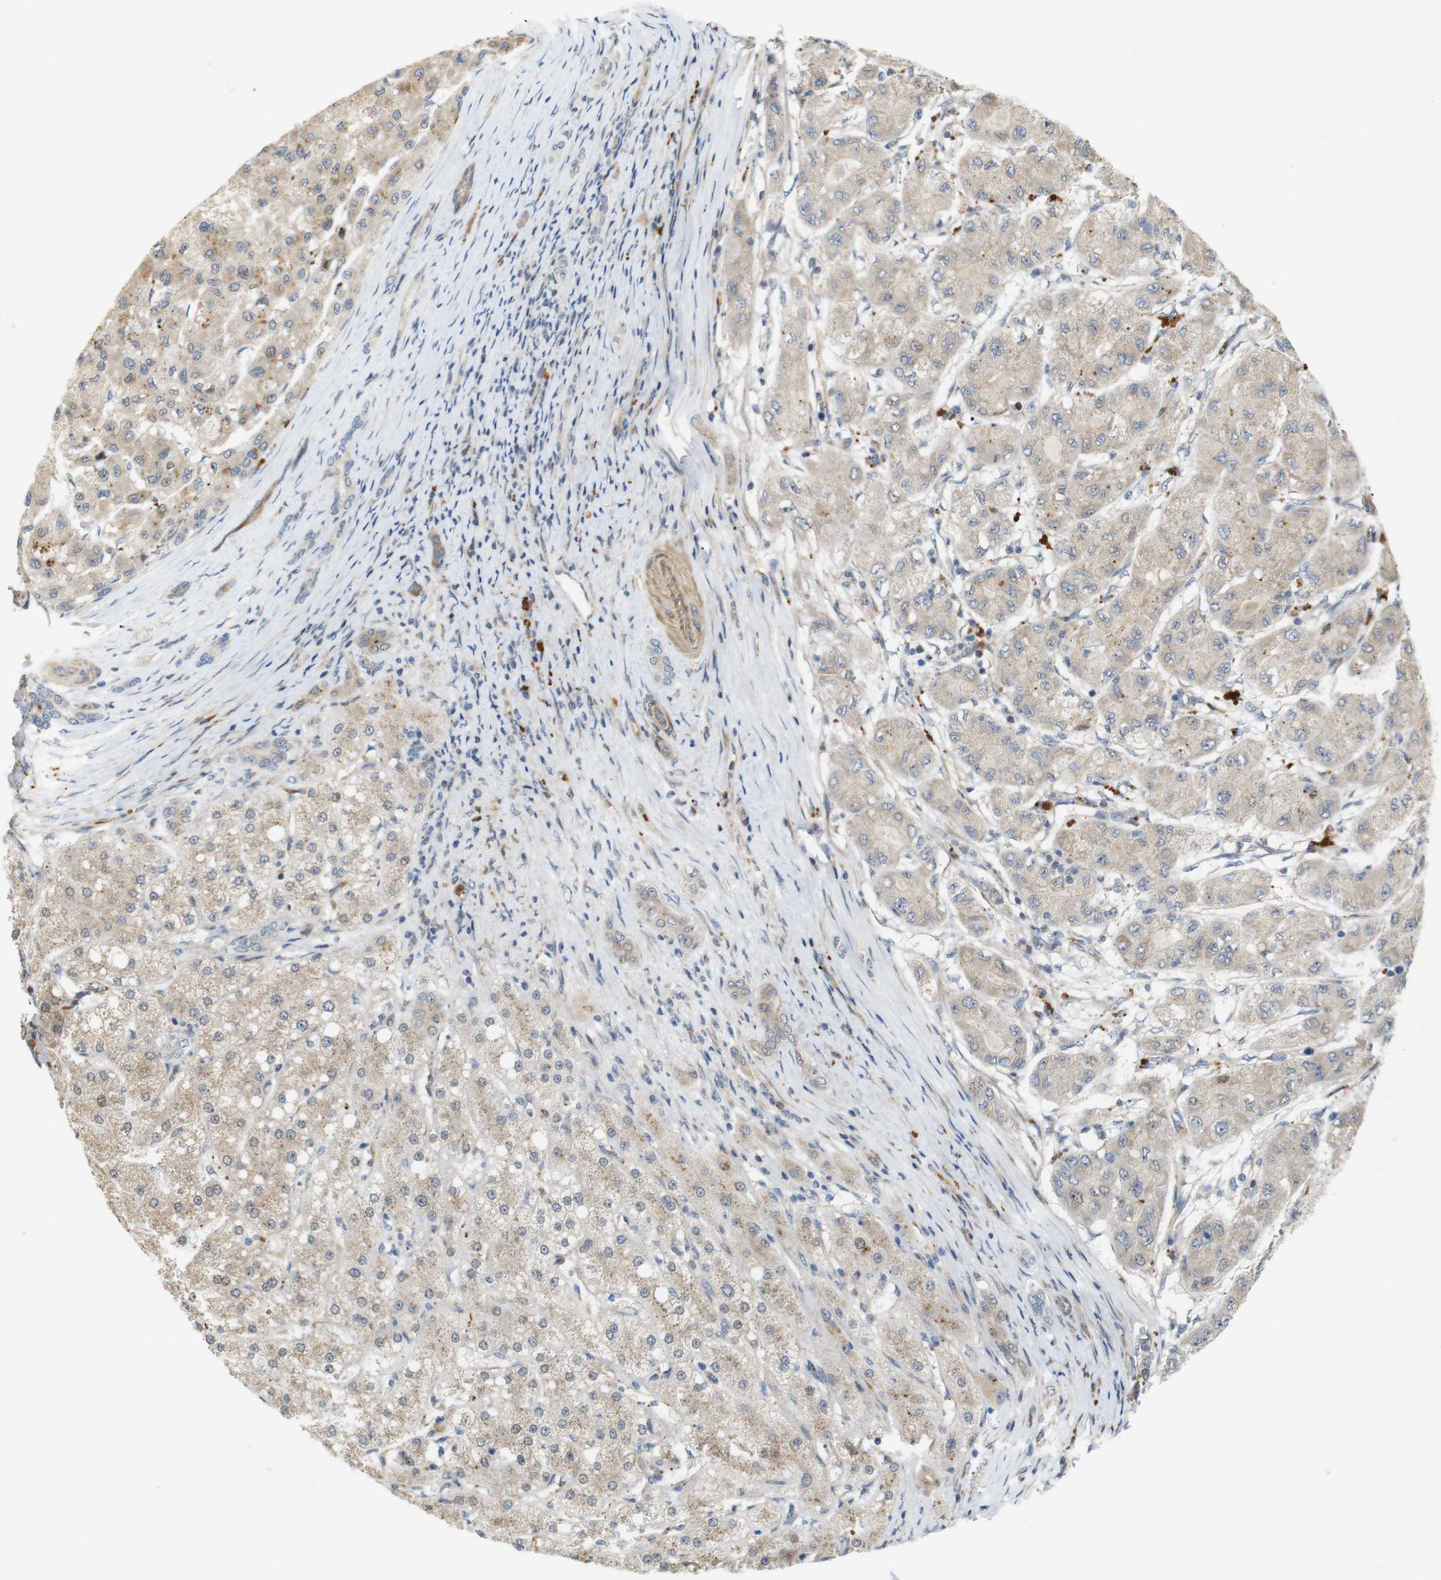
{"staining": {"intensity": "weak", "quantity": ">75%", "location": "cytoplasmic/membranous"}, "tissue": "liver cancer", "cell_type": "Tumor cells", "image_type": "cancer", "snomed": [{"axis": "morphology", "description": "Carcinoma, Hepatocellular, NOS"}, {"axis": "topography", "description": "Liver"}], "caption": "Human liver hepatocellular carcinoma stained for a protein (brown) reveals weak cytoplasmic/membranous positive positivity in about >75% of tumor cells.", "gene": "RPTOR", "patient": {"sex": "male", "age": 80}}